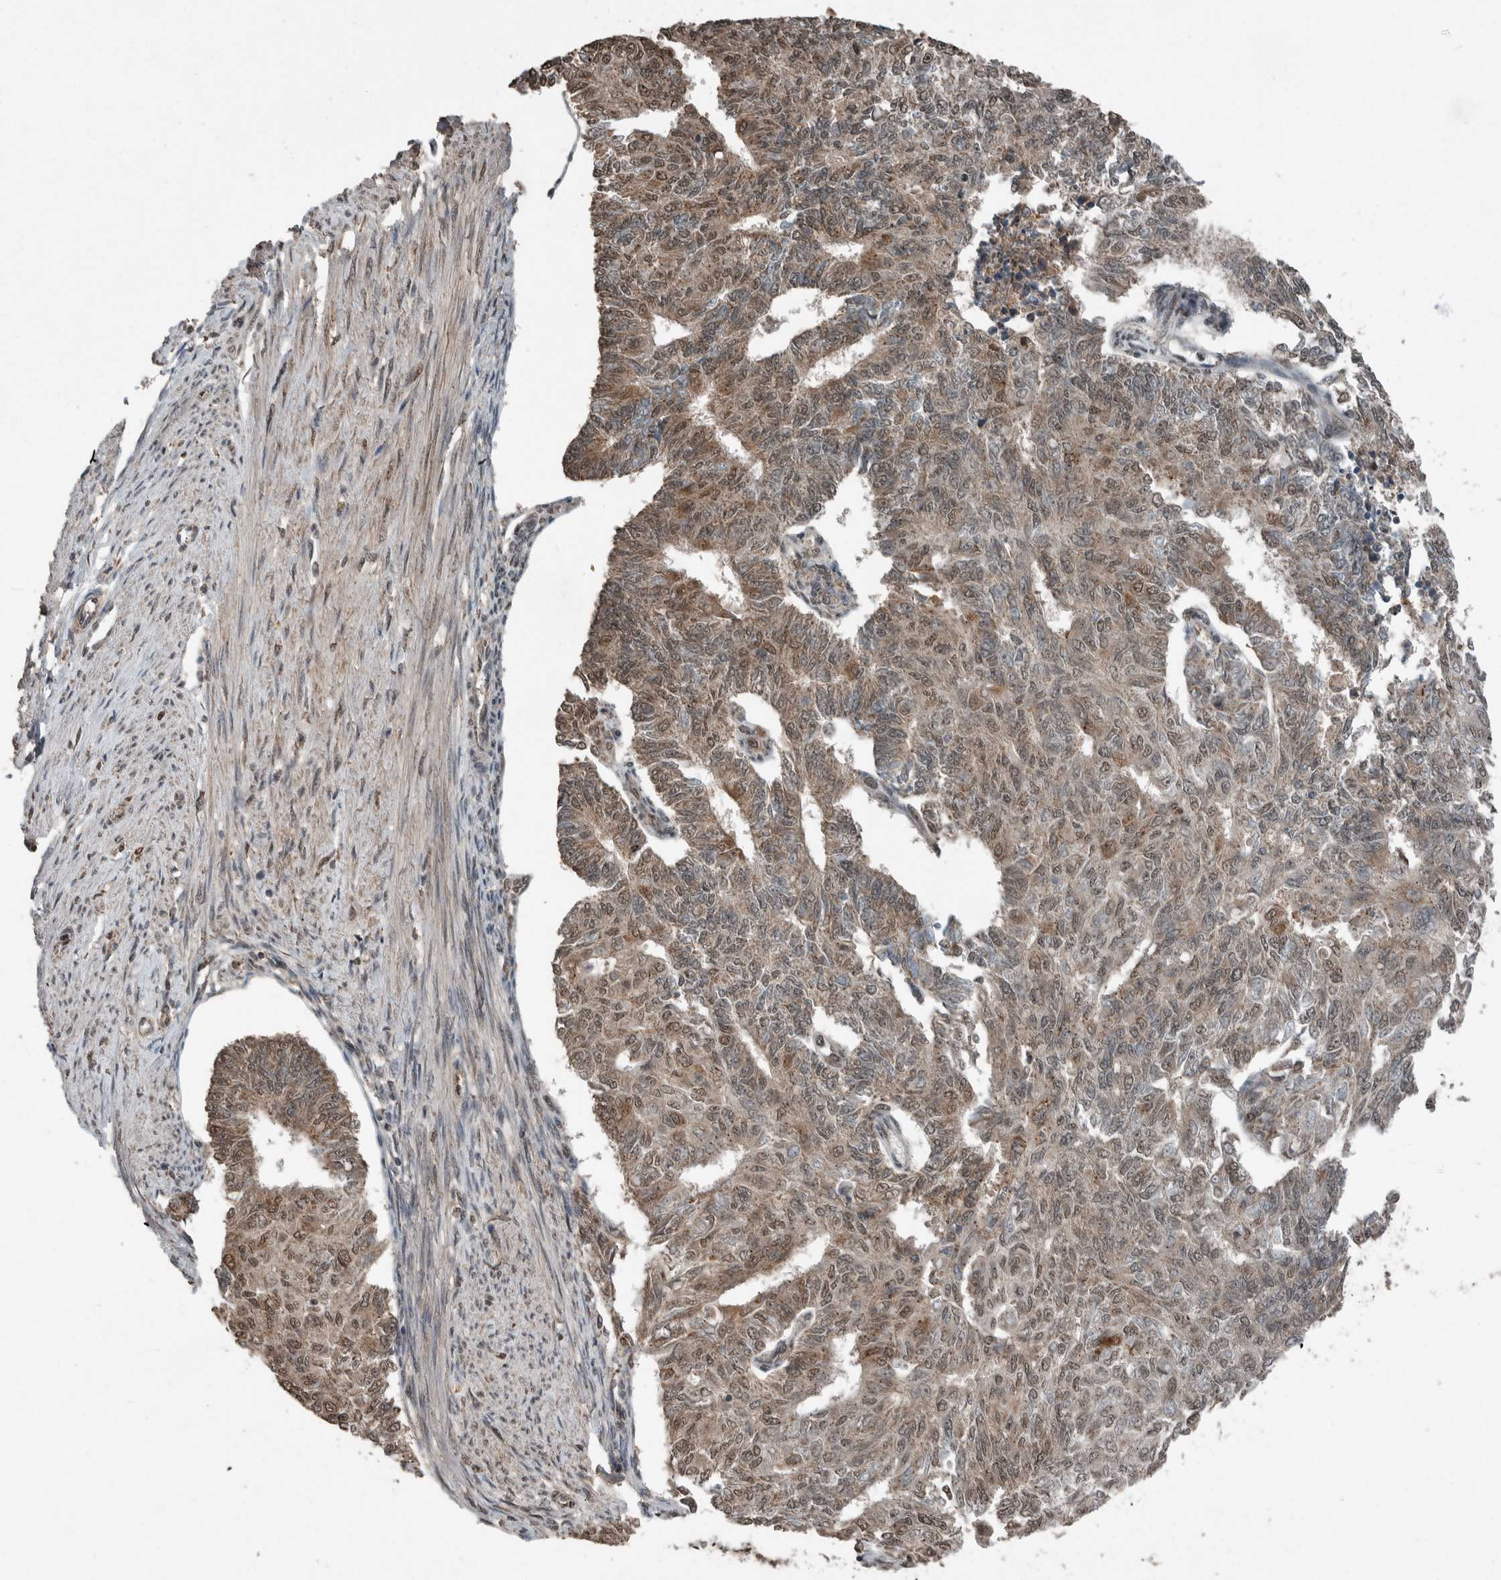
{"staining": {"intensity": "weak", "quantity": ">75%", "location": "cytoplasmic/membranous,nuclear"}, "tissue": "endometrial cancer", "cell_type": "Tumor cells", "image_type": "cancer", "snomed": [{"axis": "morphology", "description": "Adenocarcinoma, NOS"}, {"axis": "topography", "description": "Endometrium"}], "caption": "Endometrial cancer was stained to show a protein in brown. There is low levels of weak cytoplasmic/membranous and nuclear staining in about >75% of tumor cells.", "gene": "MYO1E", "patient": {"sex": "female", "age": 32}}